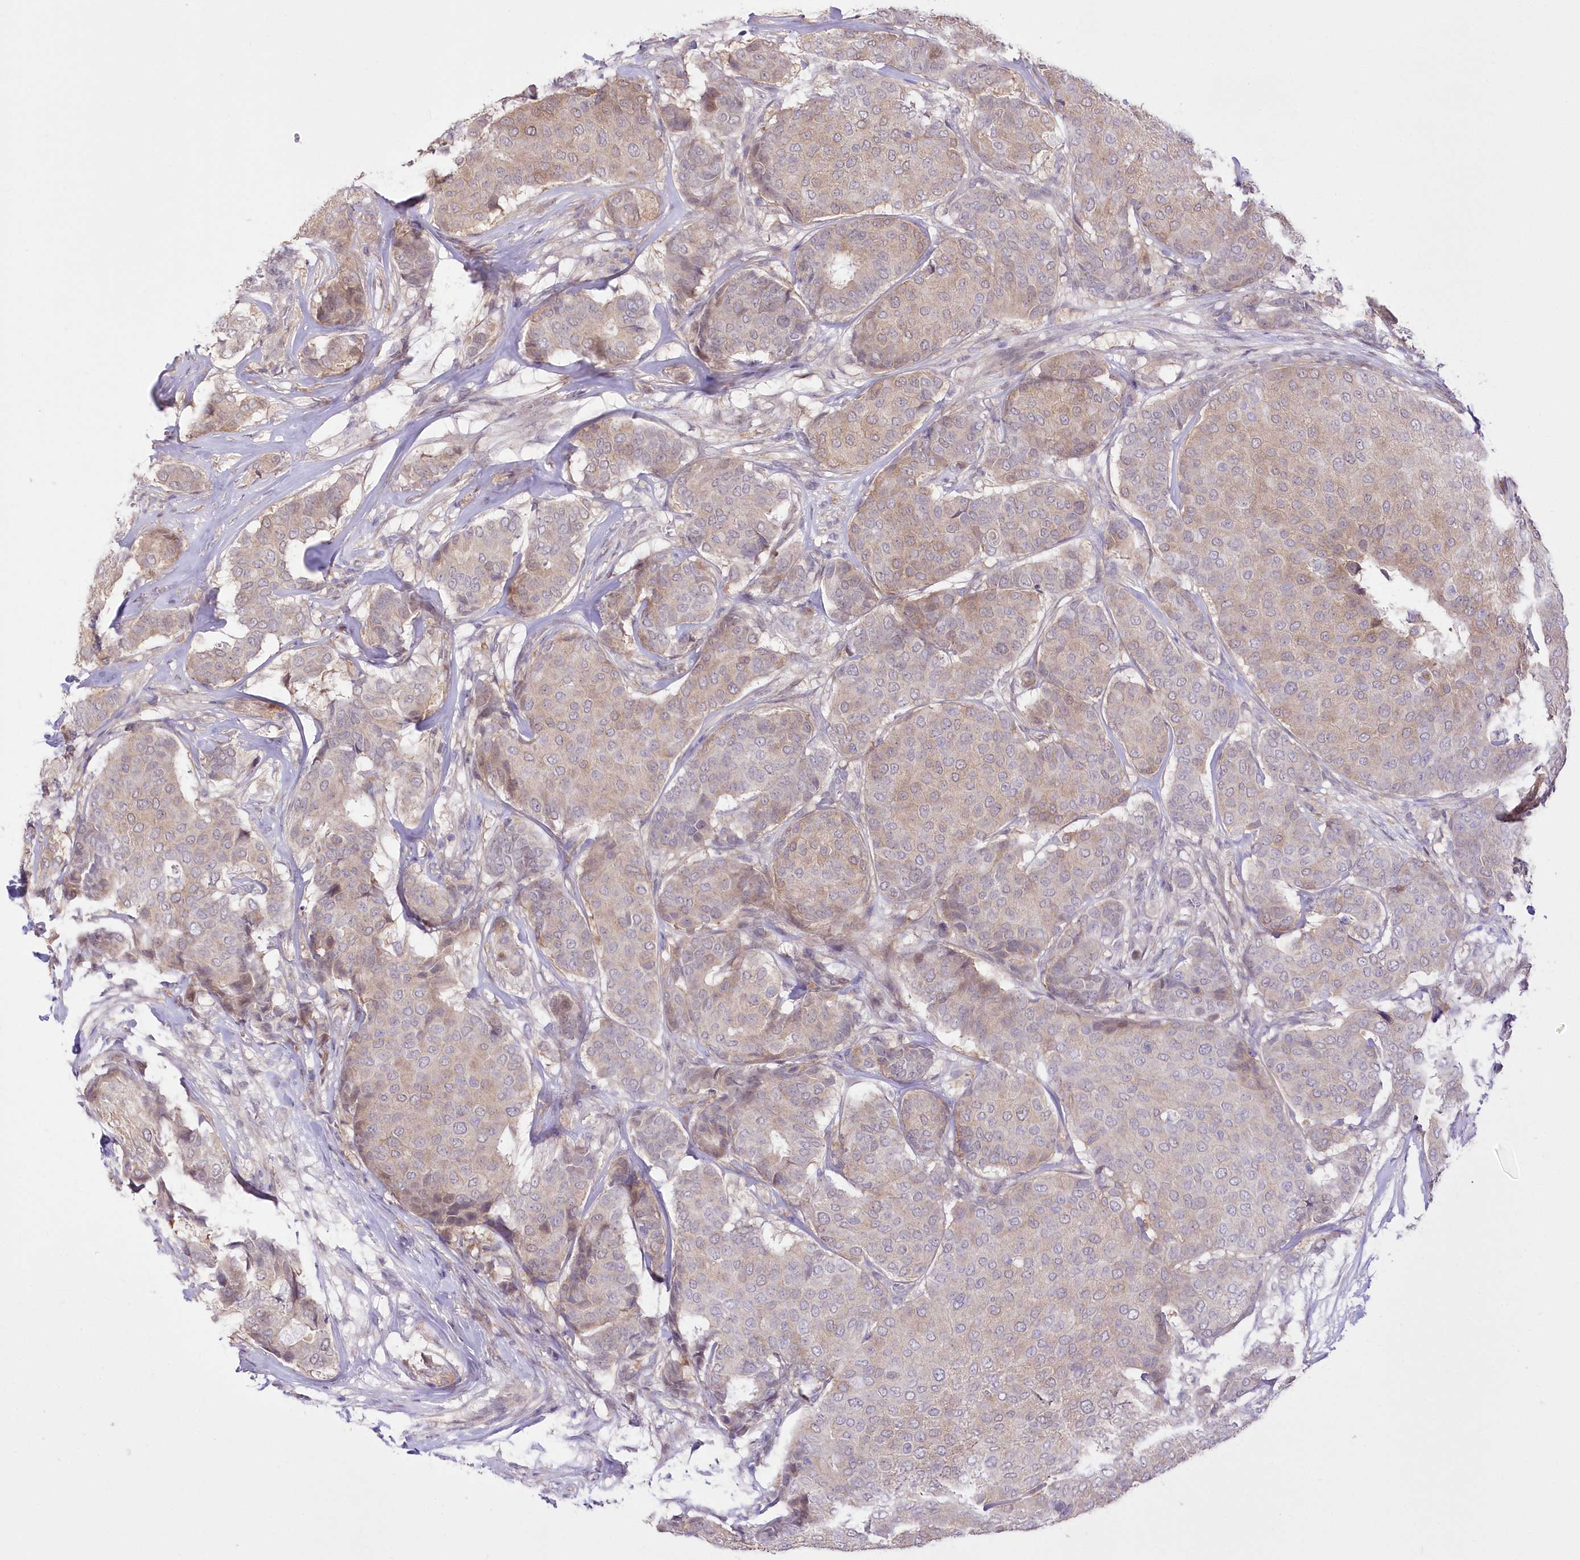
{"staining": {"intensity": "weak", "quantity": "25%-75%", "location": "cytoplasmic/membranous"}, "tissue": "breast cancer", "cell_type": "Tumor cells", "image_type": "cancer", "snomed": [{"axis": "morphology", "description": "Duct carcinoma"}, {"axis": "topography", "description": "Breast"}], "caption": "A micrograph of breast cancer stained for a protein reveals weak cytoplasmic/membranous brown staining in tumor cells.", "gene": "FAM241B", "patient": {"sex": "female", "age": 75}}